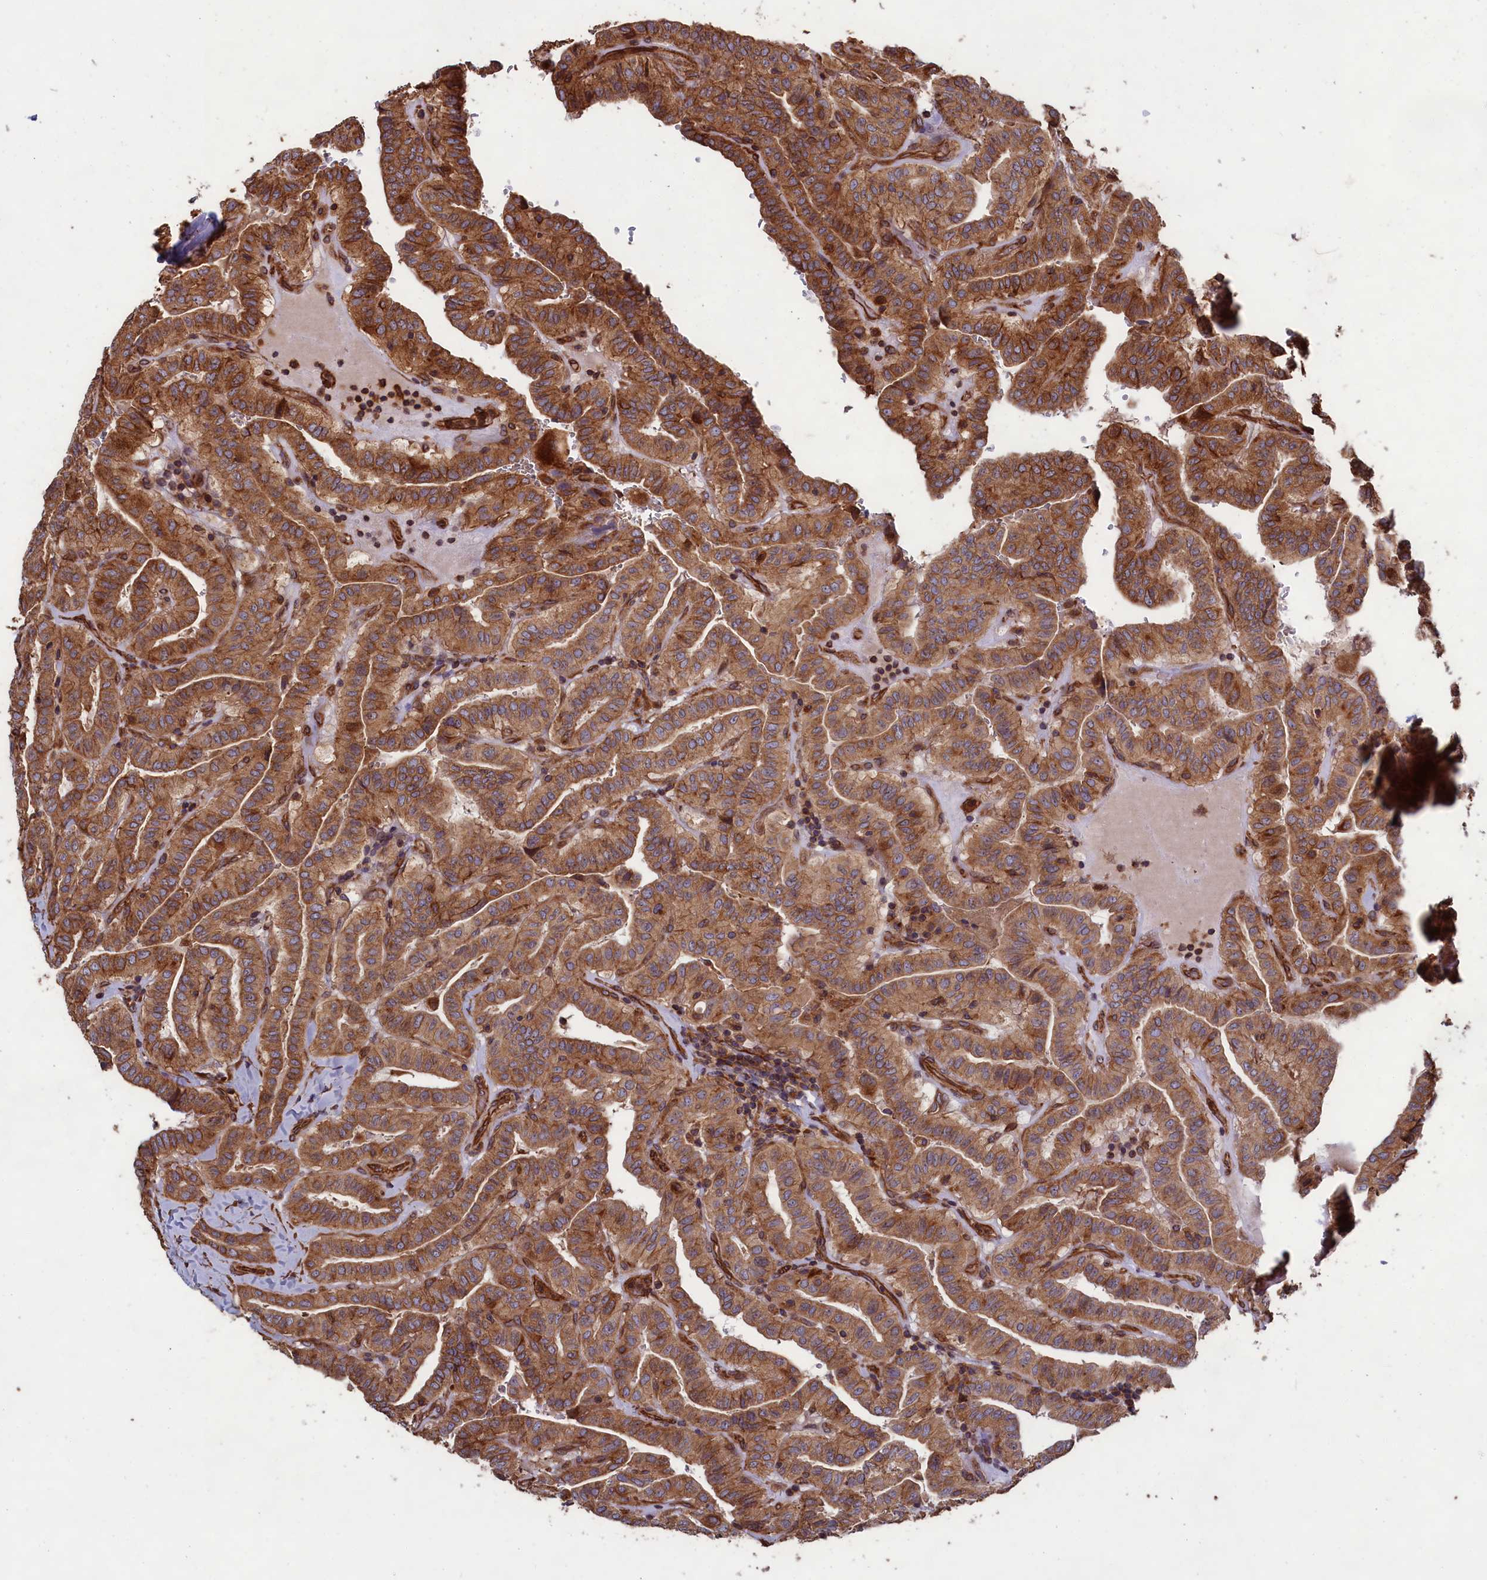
{"staining": {"intensity": "strong", "quantity": ">75%", "location": "cytoplasmic/membranous"}, "tissue": "thyroid cancer", "cell_type": "Tumor cells", "image_type": "cancer", "snomed": [{"axis": "morphology", "description": "Papillary adenocarcinoma, NOS"}, {"axis": "topography", "description": "Thyroid gland"}], "caption": "Protein analysis of thyroid cancer (papillary adenocarcinoma) tissue displays strong cytoplasmic/membranous positivity in approximately >75% of tumor cells.", "gene": "CCDC124", "patient": {"sex": "male", "age": 77}}